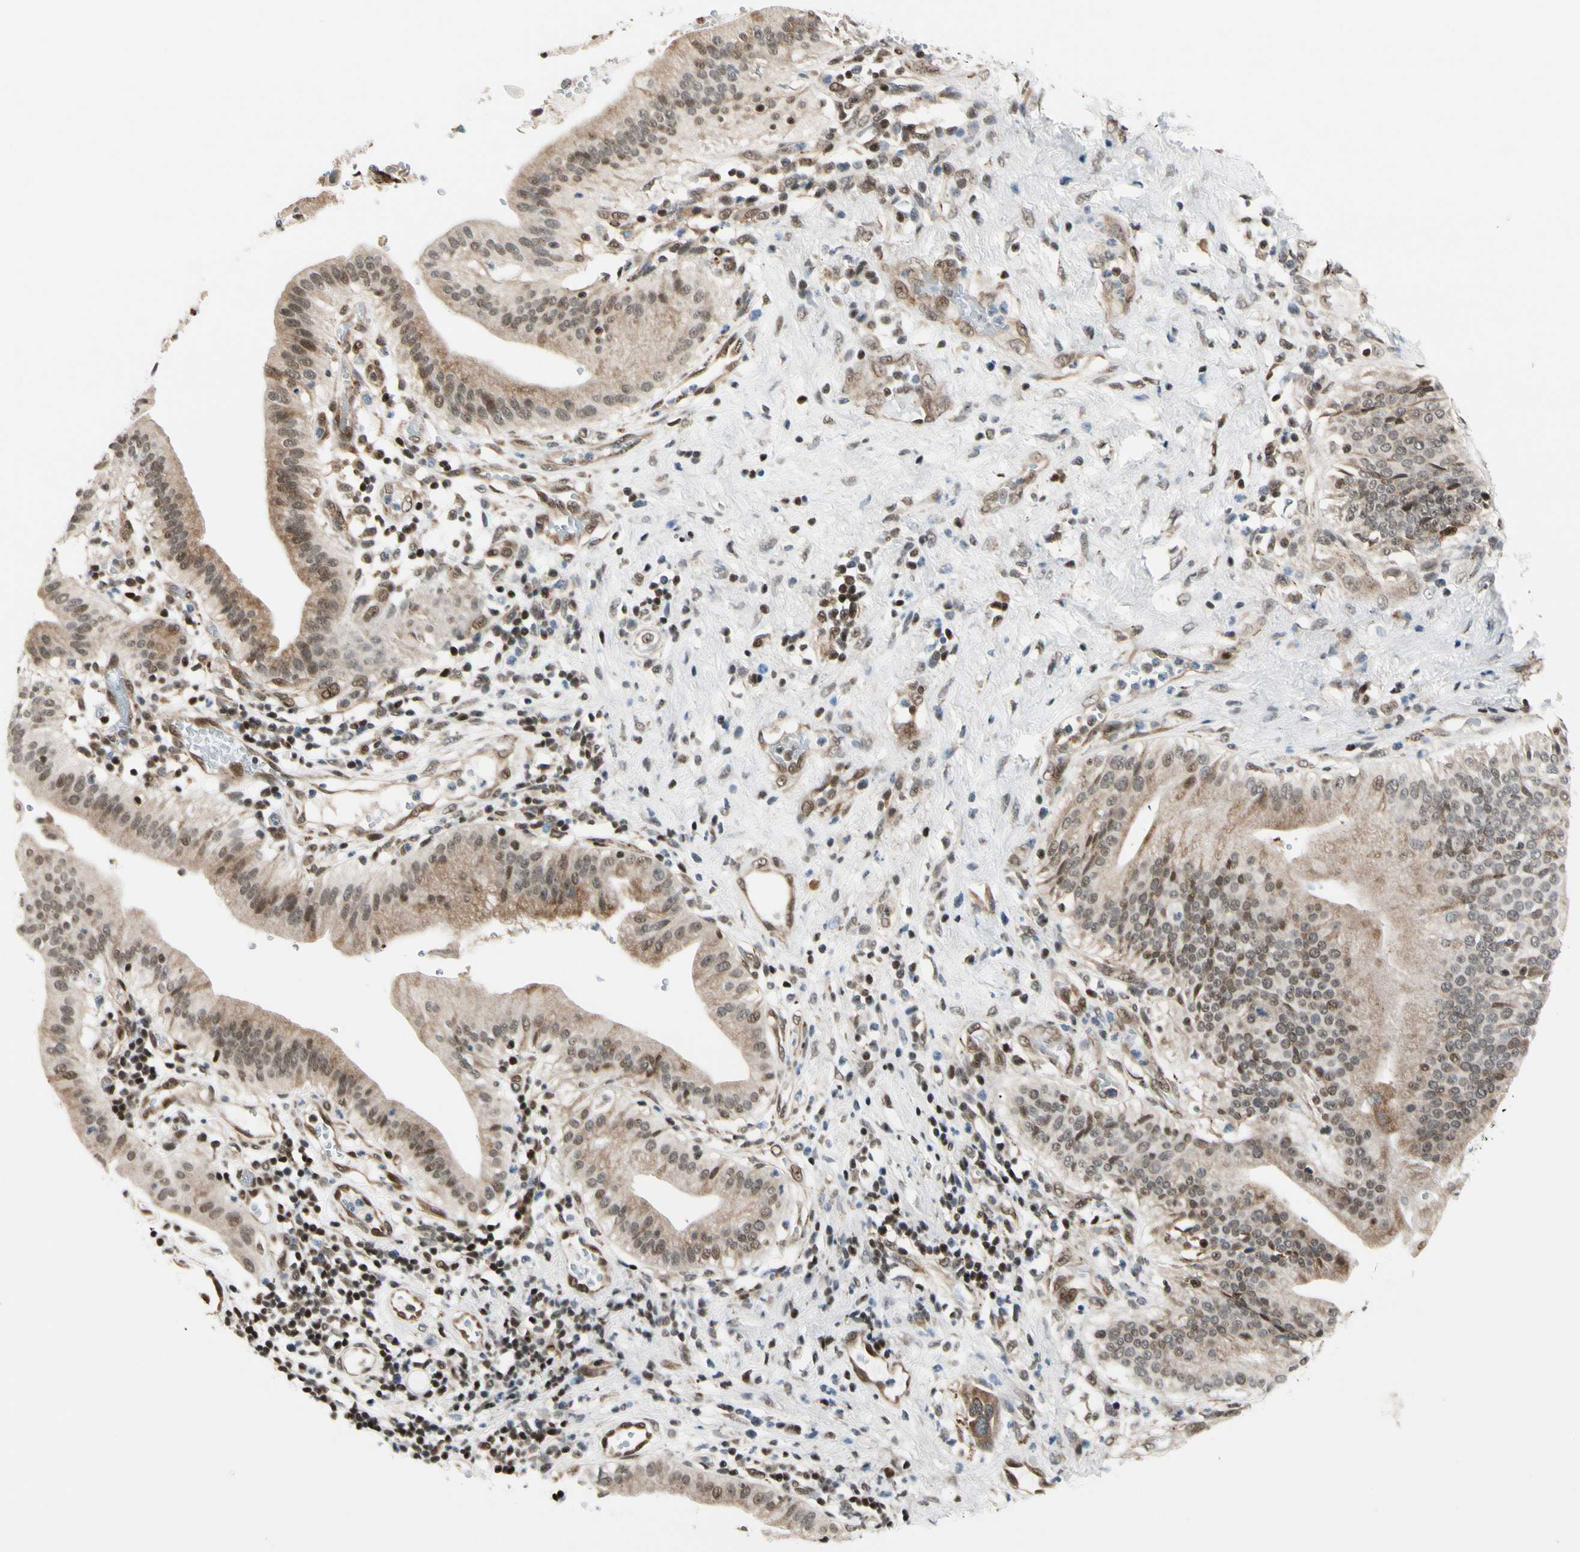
{"staining": {"intensity": "moderate", "quantity": ">75%", "location": "cytoplasmic/membranous,nuclear"}, "tissue": "pancreatic cancer", "cell_type": "Tumor cells", "image_type": "cancer", "snomed": [{"axis": "morphology", "description": "Adenocarcinoma, NOS"}, {"axis": "morphology", "description": "Adenocarcinoma, metastatic, NOS"}, {"axis": "topography", "description": "Lymph node"}, {"axis": "topography", "description": "Pancreas"}, {"axis": "topography", "description": "Duodenum"}], "caption": "Approximately >75% of tumor cells in human metastatic adenocarcinoma (pancreatic) display moderate cytoplasmic/membranous and nuclear protein expression as visualized by brown immunohistochemical staining.", "gene": "DAXX", "patient": {"sex": "female", "age": 64}}